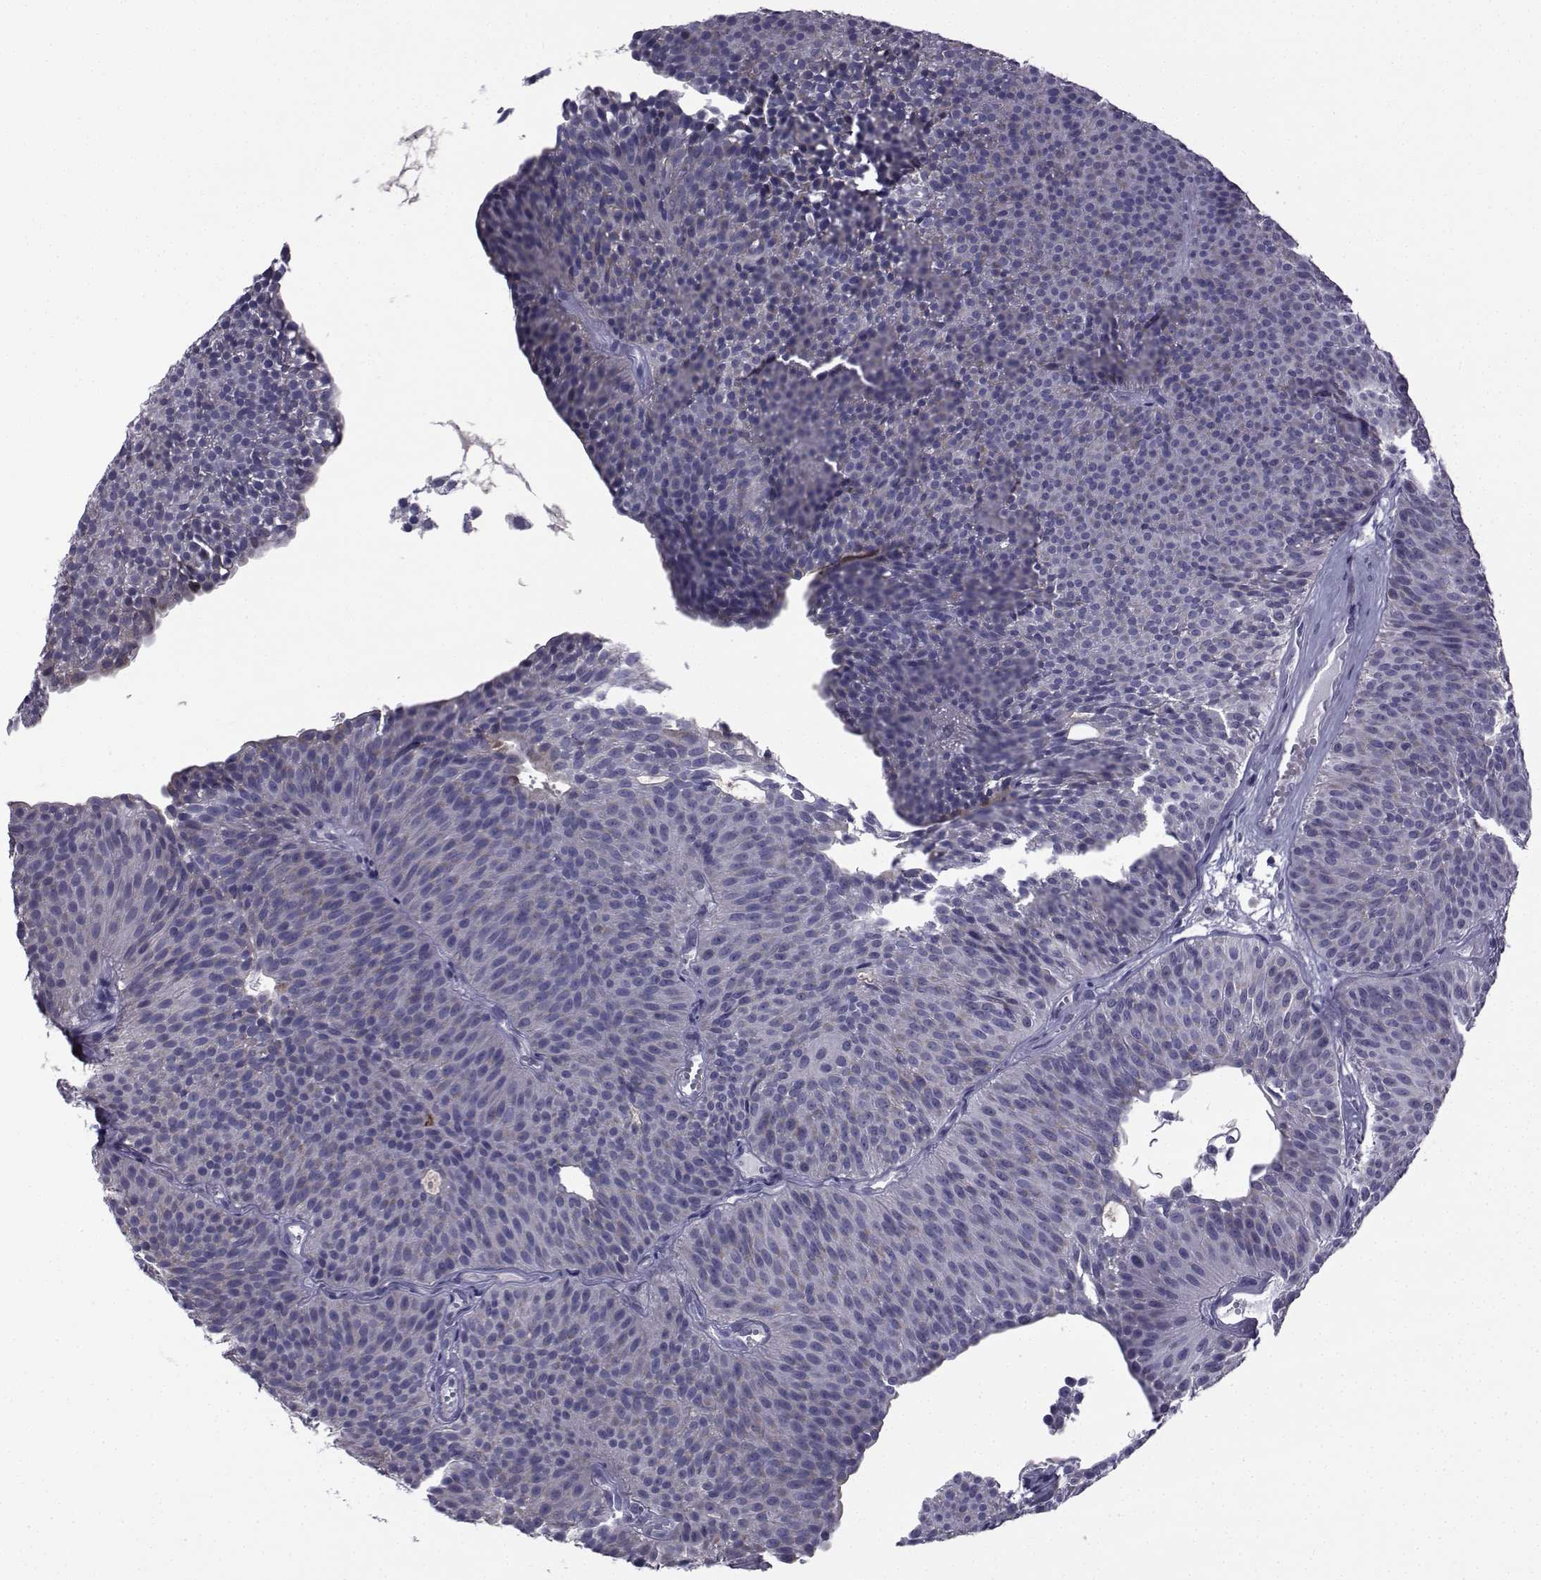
{"staining": {"intensity": "negative", "quantity": "none", "location": "none"}, "tissue": "urothelial cancer", "cell_type": "Tumor cells", "image_type": "cancer", "snomed": [{"axis": "morphology", "description": "Urothelial carcinoma, Low grade"}, {"axis": "topography", "description": "Urinary bladder"}], "caption": "Immunohistochemistry histopathology image of neoplastic tissue: human urothelial cancer stained with DAB (3,3'-diaminobenzidine) reveals no significant protein positivity in tumor cells. (DAB (3,3'-diaminobenzidine) immunohistochemistry visualized using brightfield microscopy, high magnification).", "gene": "FDXR", "patient": {"sex": "male", "age": 63}}